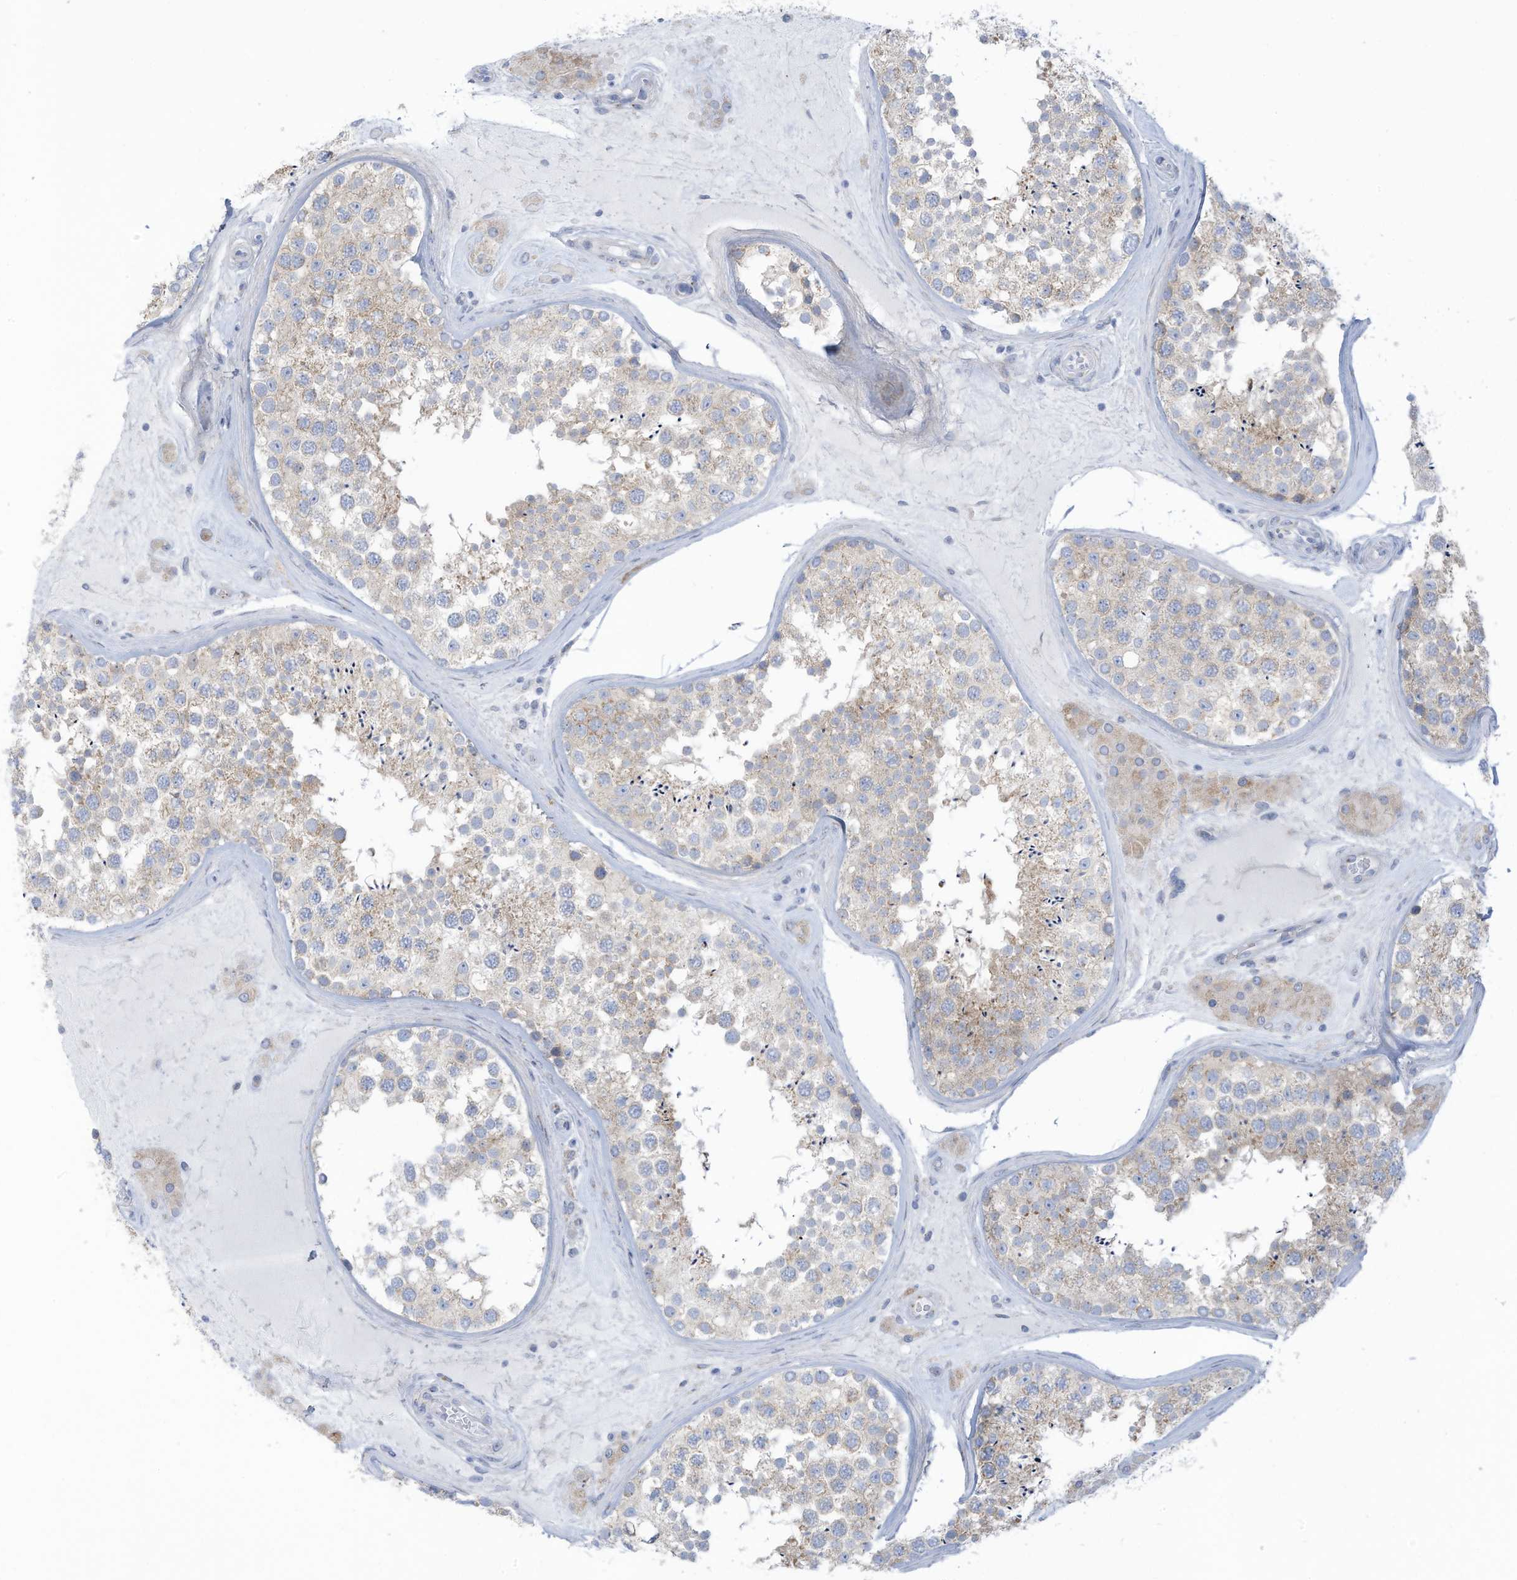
{"staining": {"intensity": "weak", "quantity": "25%-75%", "location": "cytoplasmic/membranous"}, "tissue": "testis", "cell_type": "Cells in seminiferous ducts", "image_type": "normal", "snomed": [{"axis": "morphology", "description": "Normal tissue, NOS"}, {"axis": "topography", "description": "Testis"}], "caption": "Immunohistochemical staining of normal human testis shows low levels of weak cytoplasmic/membranous positivity in about 25%-75% of cells in seminiferous ducts.", "gene": "TRMT2B", "patient": {"sex": "male", "age": 46}}